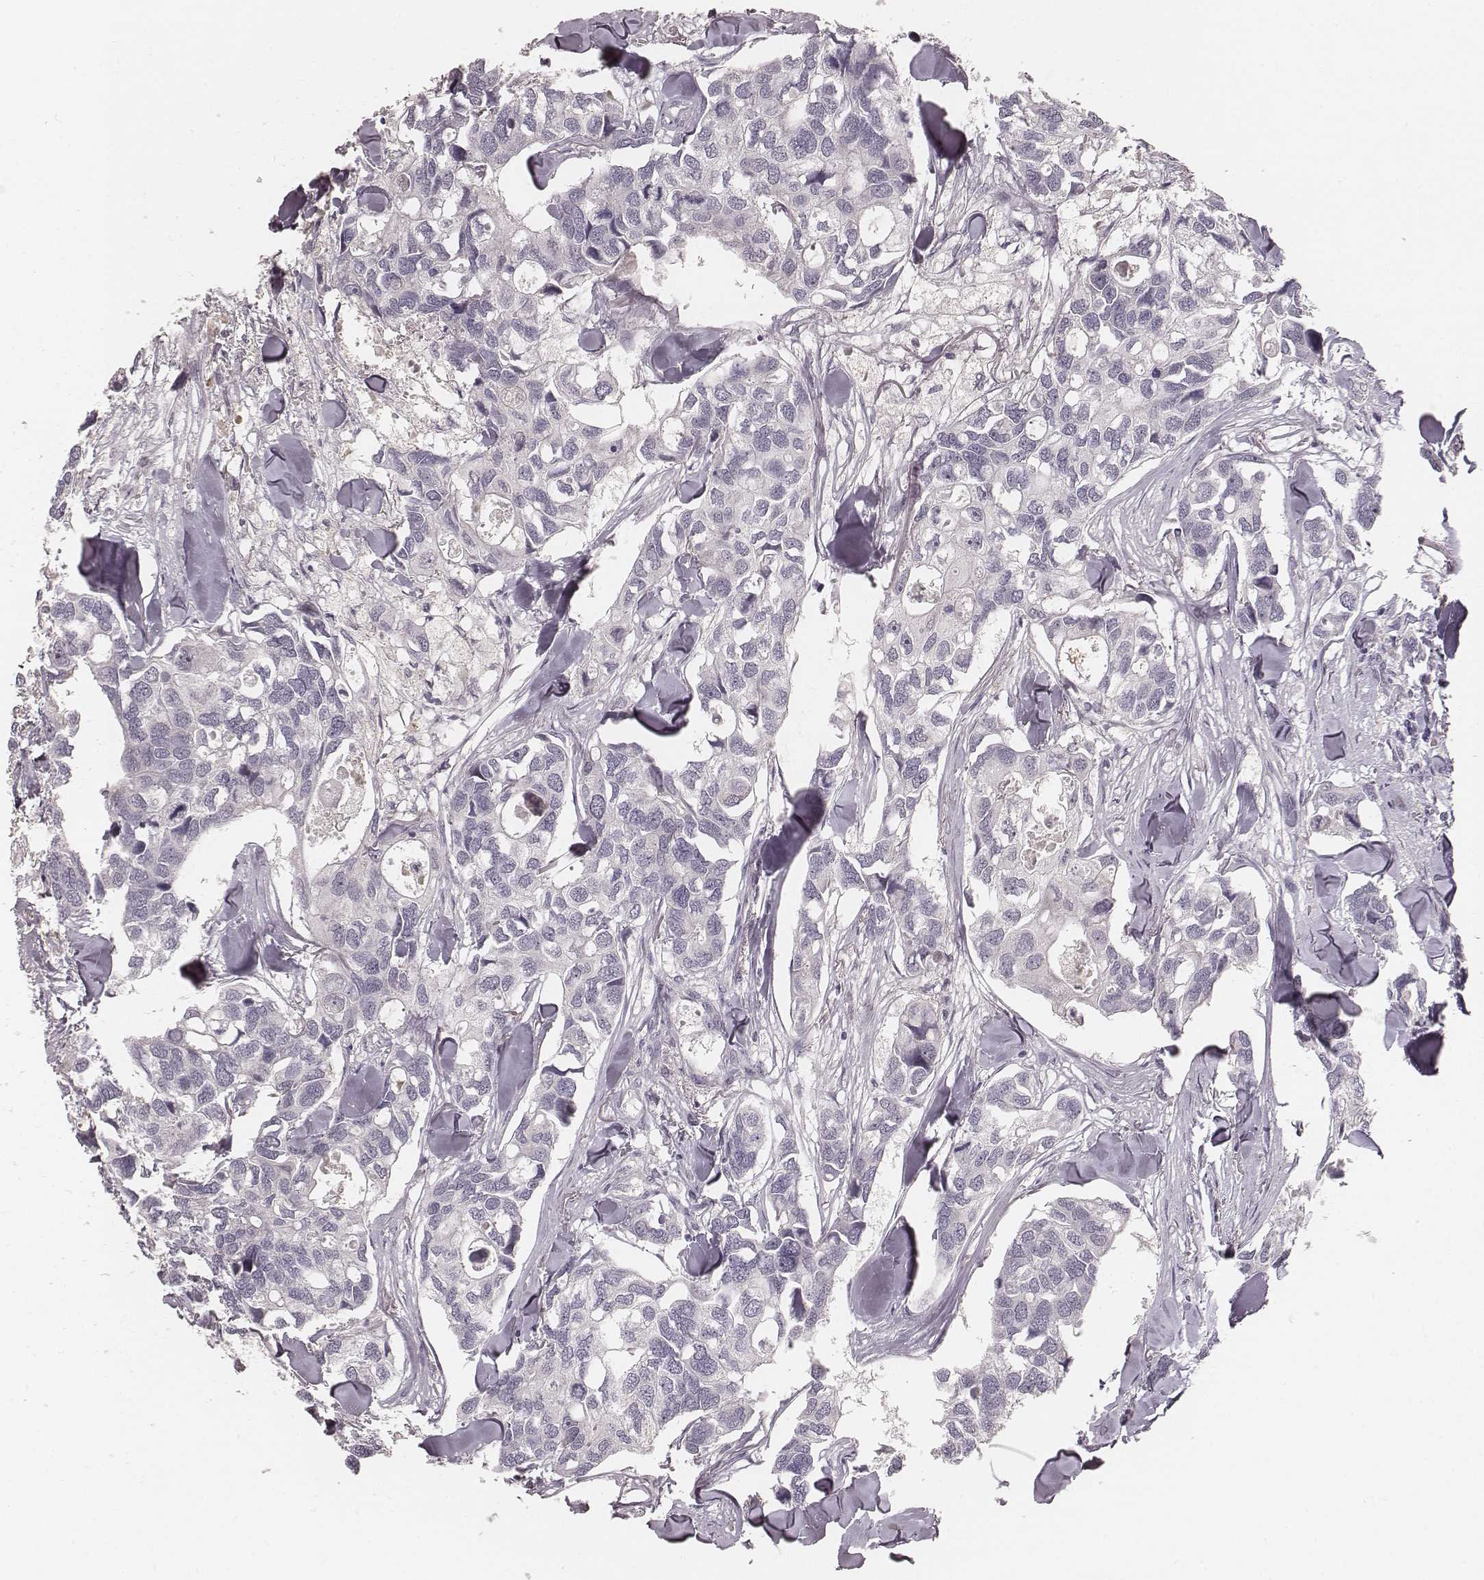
{"staining": {"intensity": "negative", "quantity": "none", "location": "none"}, "tissue": "breast cancer", "cell_type": "Tumor cells", "image_type": "cancer", "snomed": [{"axis": "morphology", "description": "Duct carcinoma"}, {"axis": "topography", "description": "Breast"}], "caption": "Tumor cells are negative for protein expression in human breast intraductal carcinoma. Brightfield microscopy of immunohistochemistry stained with DAB (3,3'-diaminobenzidine) (brown) and hematoxylin (blue), captured at high magnification.", "gene": "MADCAM1", "patient": {"sex": "female", "age": 83}}